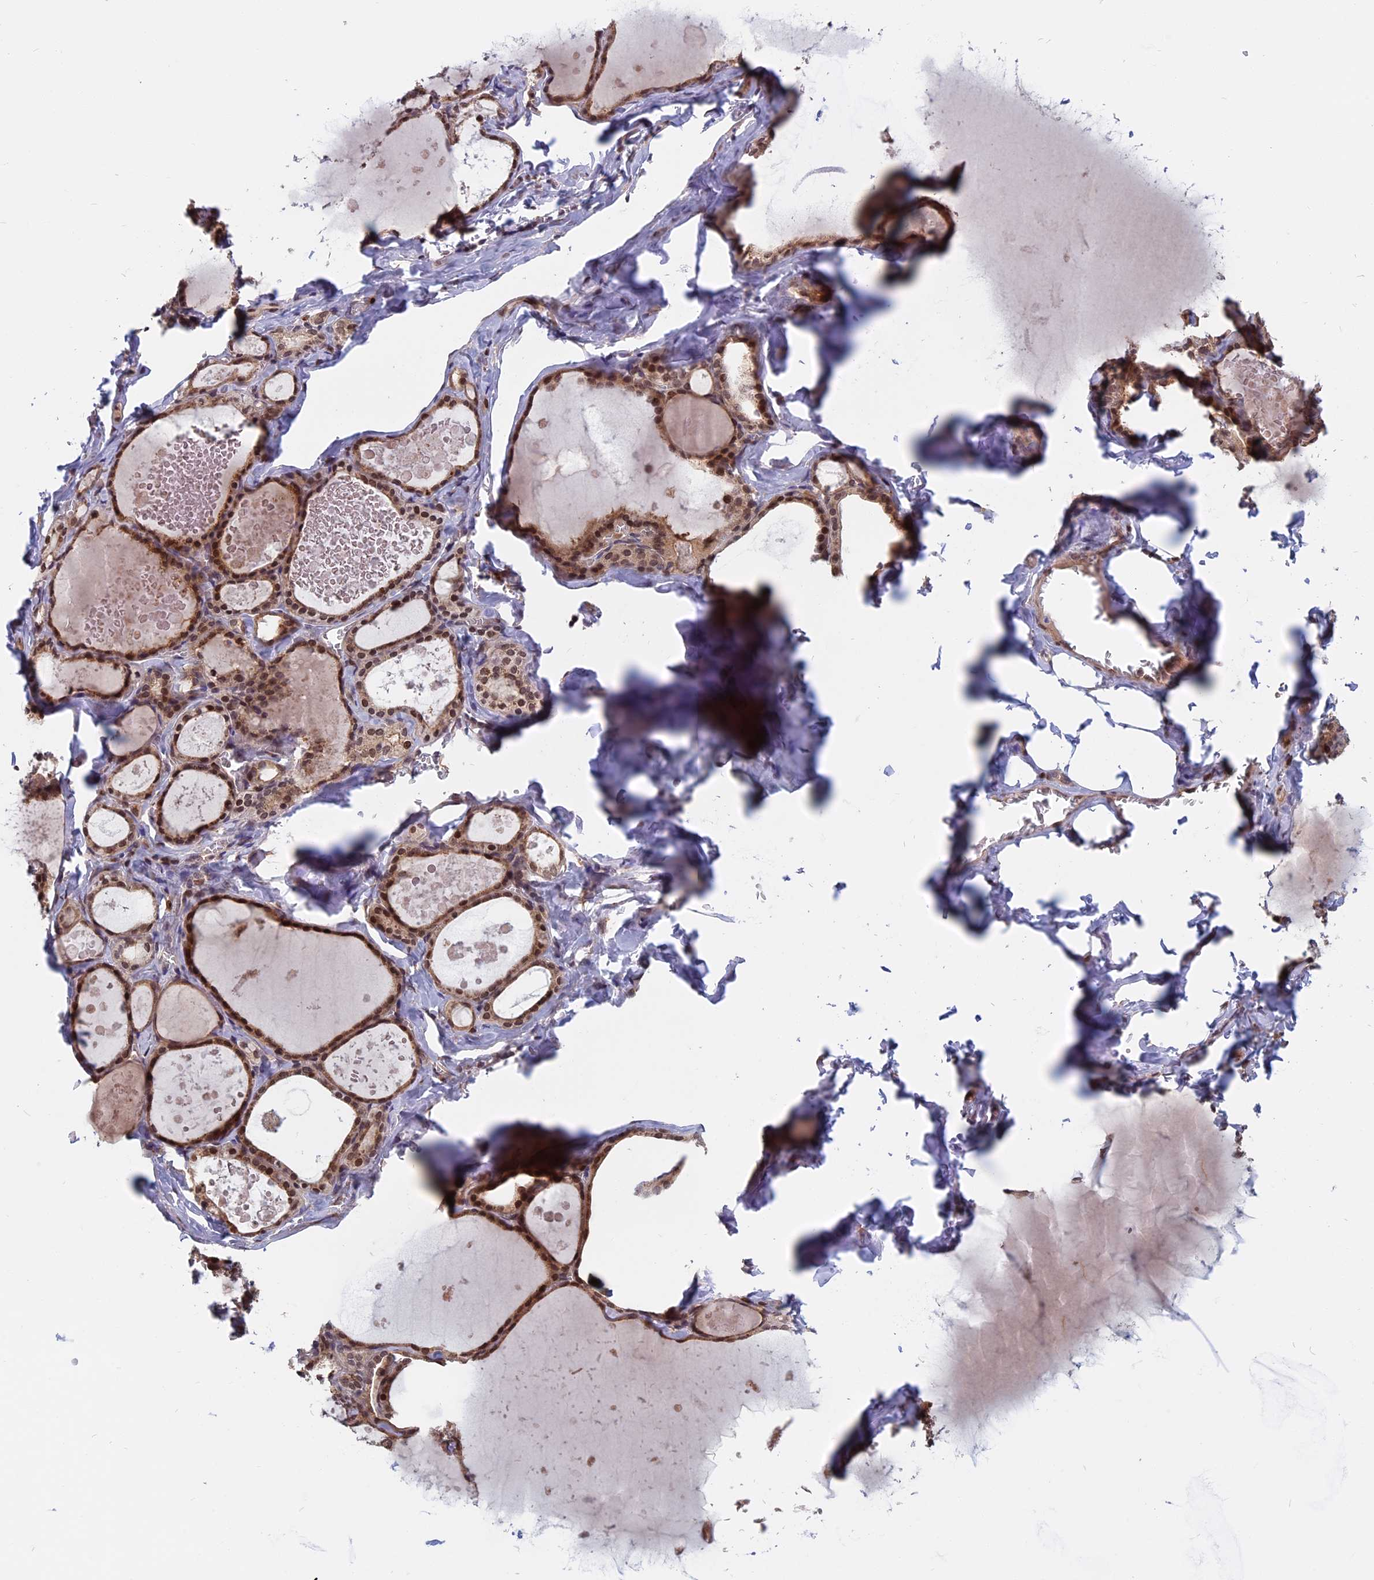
{"staining": {"intensity": "moderate", "quantity": ">75%", "location": "cytoplasmic/membranous,nuclear"}, "tissue": "thyroid gland", "cell_type": "Glandular cells", "image_type": "normal", "snomed": [{"axis": "morphology", "description": "Normal tissue, NOS"}, {"axis": "topography", "description": "Thyroid gland"}], "caption": "The immunohistochemical stain shows moderate cytoplasmic/membranous,nuclear staining in glandular cells of normal thyroid gland.", "gene": "CCDC113", "patient": {"sex": "male", "age": 56}}